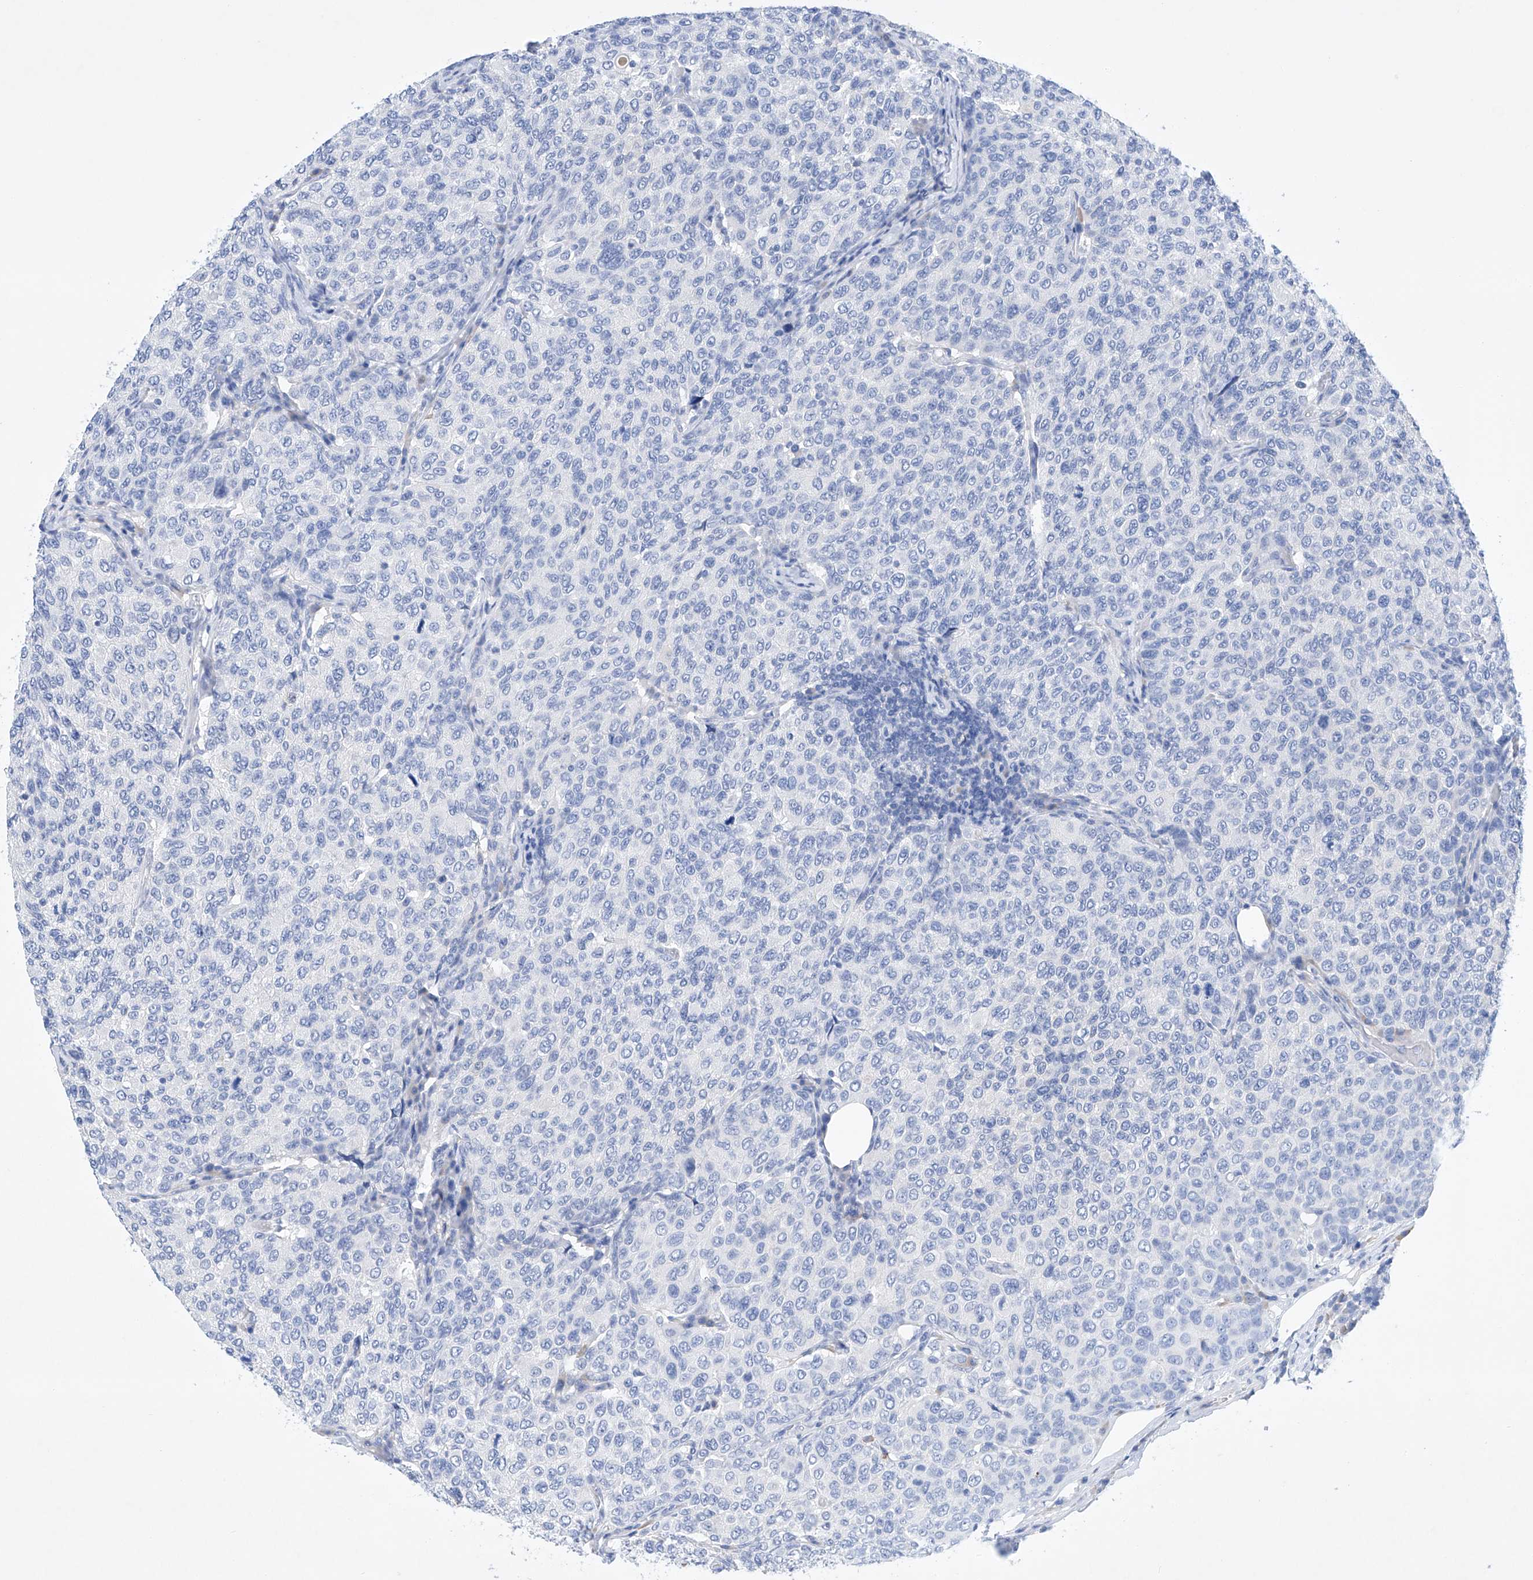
{"staining": {"intensity": "negative", "quantity": "none", "location": "none"}, "tissue": "breast cancer", "cell_type": "Tumor cells", "image_type": "cancer", "snomed": [{"axis": "morphology", "description": "Duct carcinoma"}, {"axis": "topography", "description": "Breast"}], "caption": "DAB immunohistochemical staining of human intraductal carcinoma (breast) displays no significant positivity in tumor cells.", "gene": "LURAP1", "patient": {"sex": "female", "age": 55}}